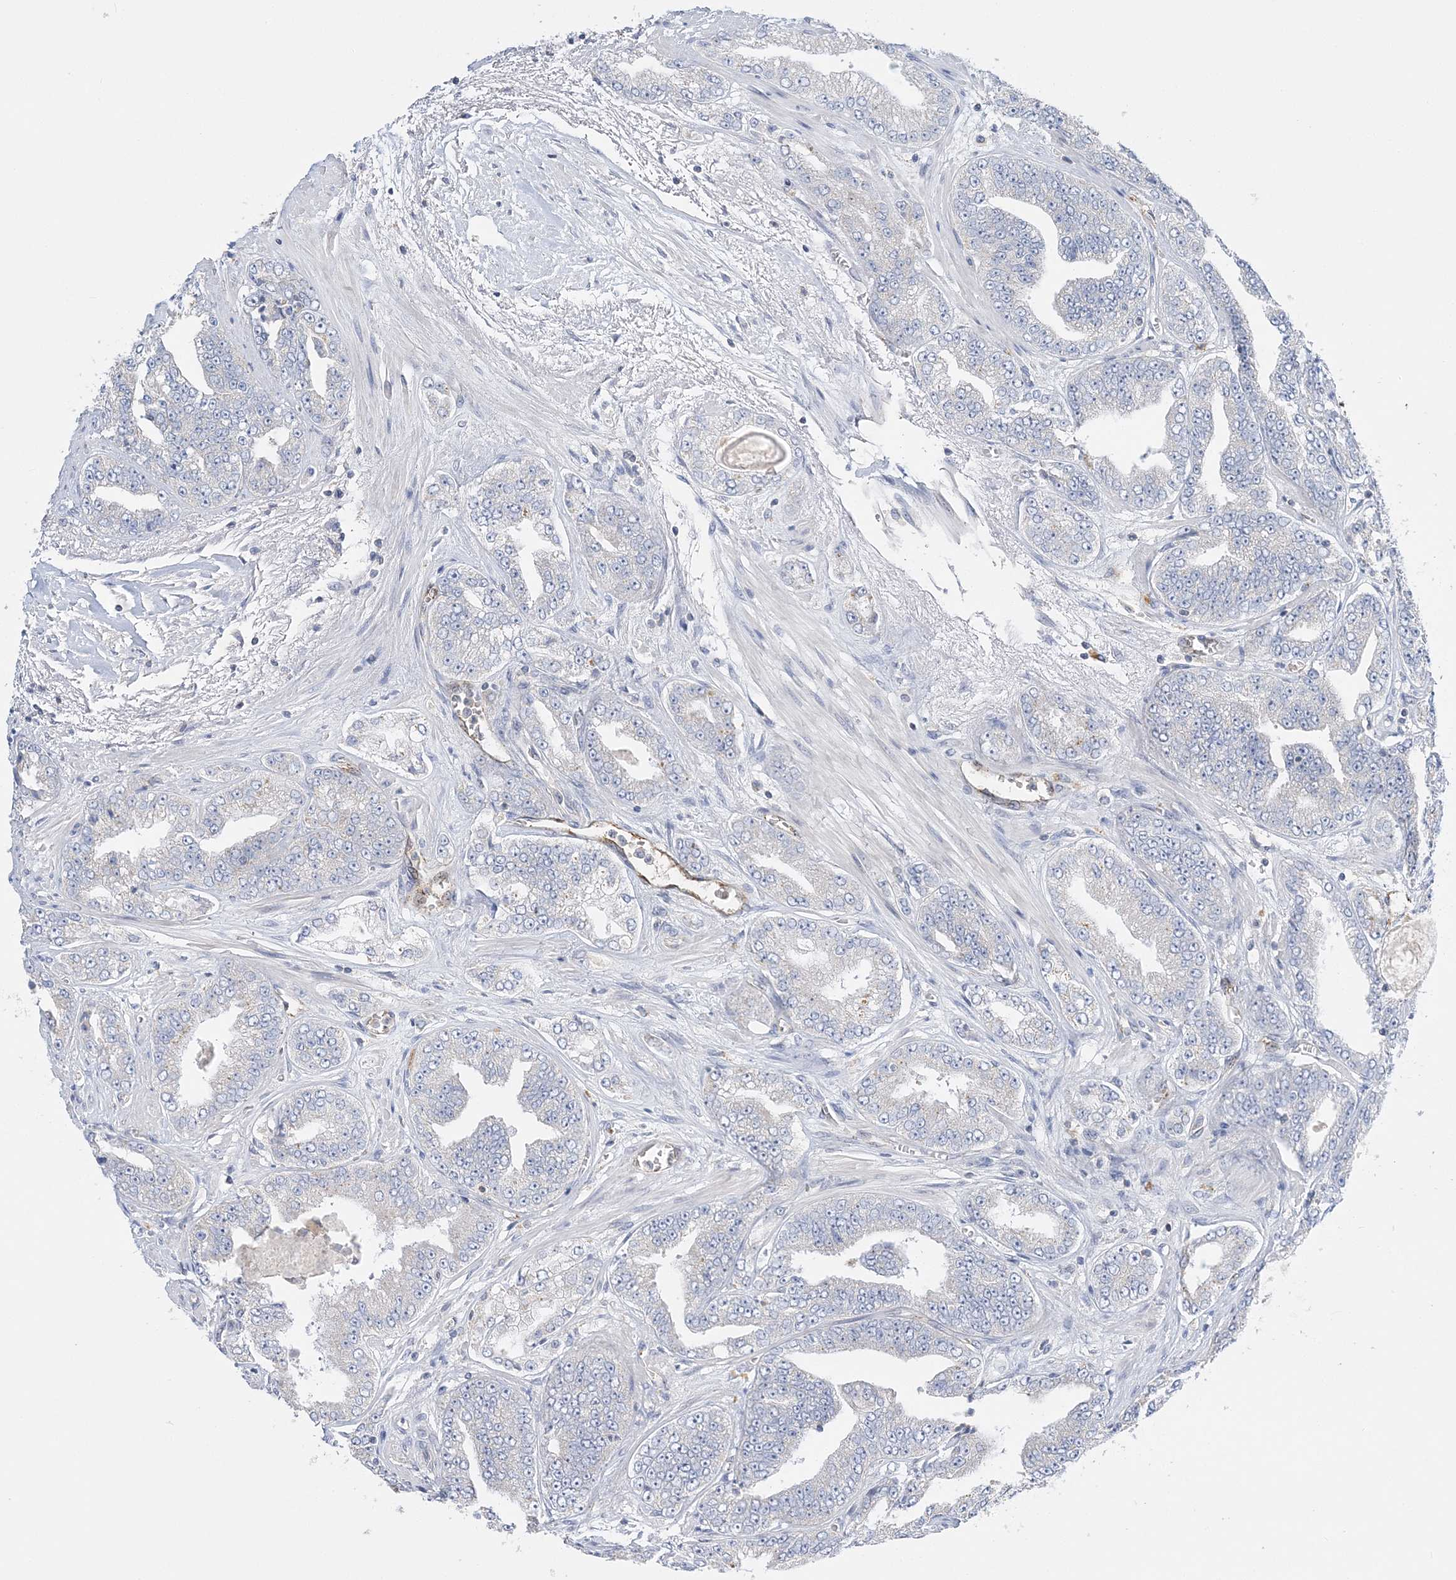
{"staining": {"intensity": "negative", "quantity": "none", "location": "none"}, "tissue": "prostate cancer", "cell_type": "Tumor cells", "image_type": "cancer", "snomed": [{"axis": "morphology", "description": "Adenocarcinoma, High grade"}, {"axis": "topography", "description": "Prostate"}], "caption": "Prostate cancer was stained to show a protein in brown. There is no significant positivity in tumor cells. (Stains: DAB (3,3'-diaminobenzidine) IHC with hematoxylin counter stain, Microscopy: brightfield microscopy at high magnification).", "gene": "INPP1", "patient": {"sex": "male", "age": 71}}